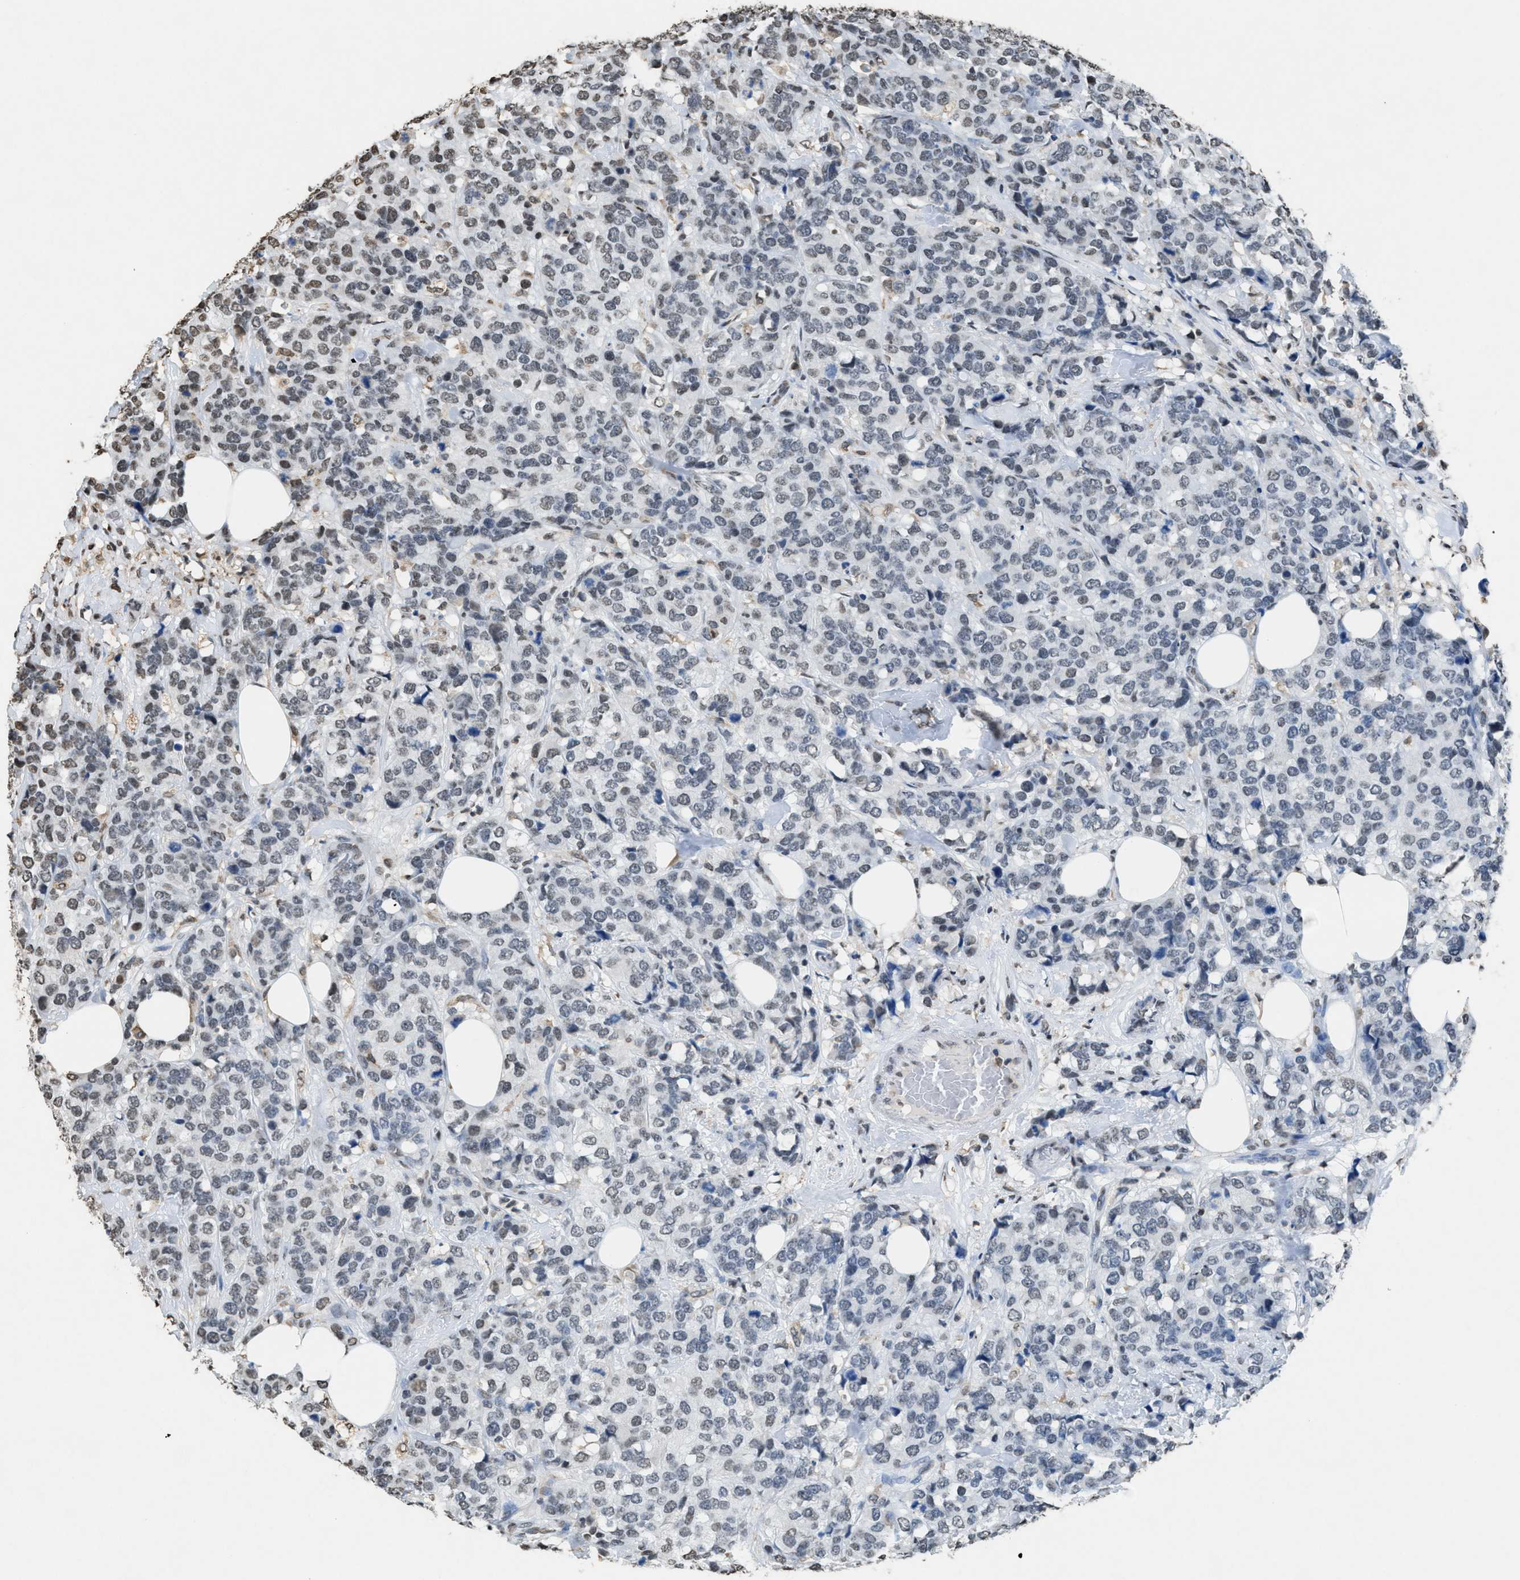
{"staining": {"intensity": "weak", "quantity": "<25%", "location": "nuclear"}, "tissue": "breast cancer", "cell_type": "Tumor cells", "image_type": "cancer", "snomed": [{"axis": "morphology", "description": "Lobular carcinoma"}, {"axis": "topography", "description": "Breast"}], "caption": "Tumor cells show no significant staining in lobular carcinoma (breast).", "gene": "NUP88", "patient": {"sex": "female", "age": 59}}